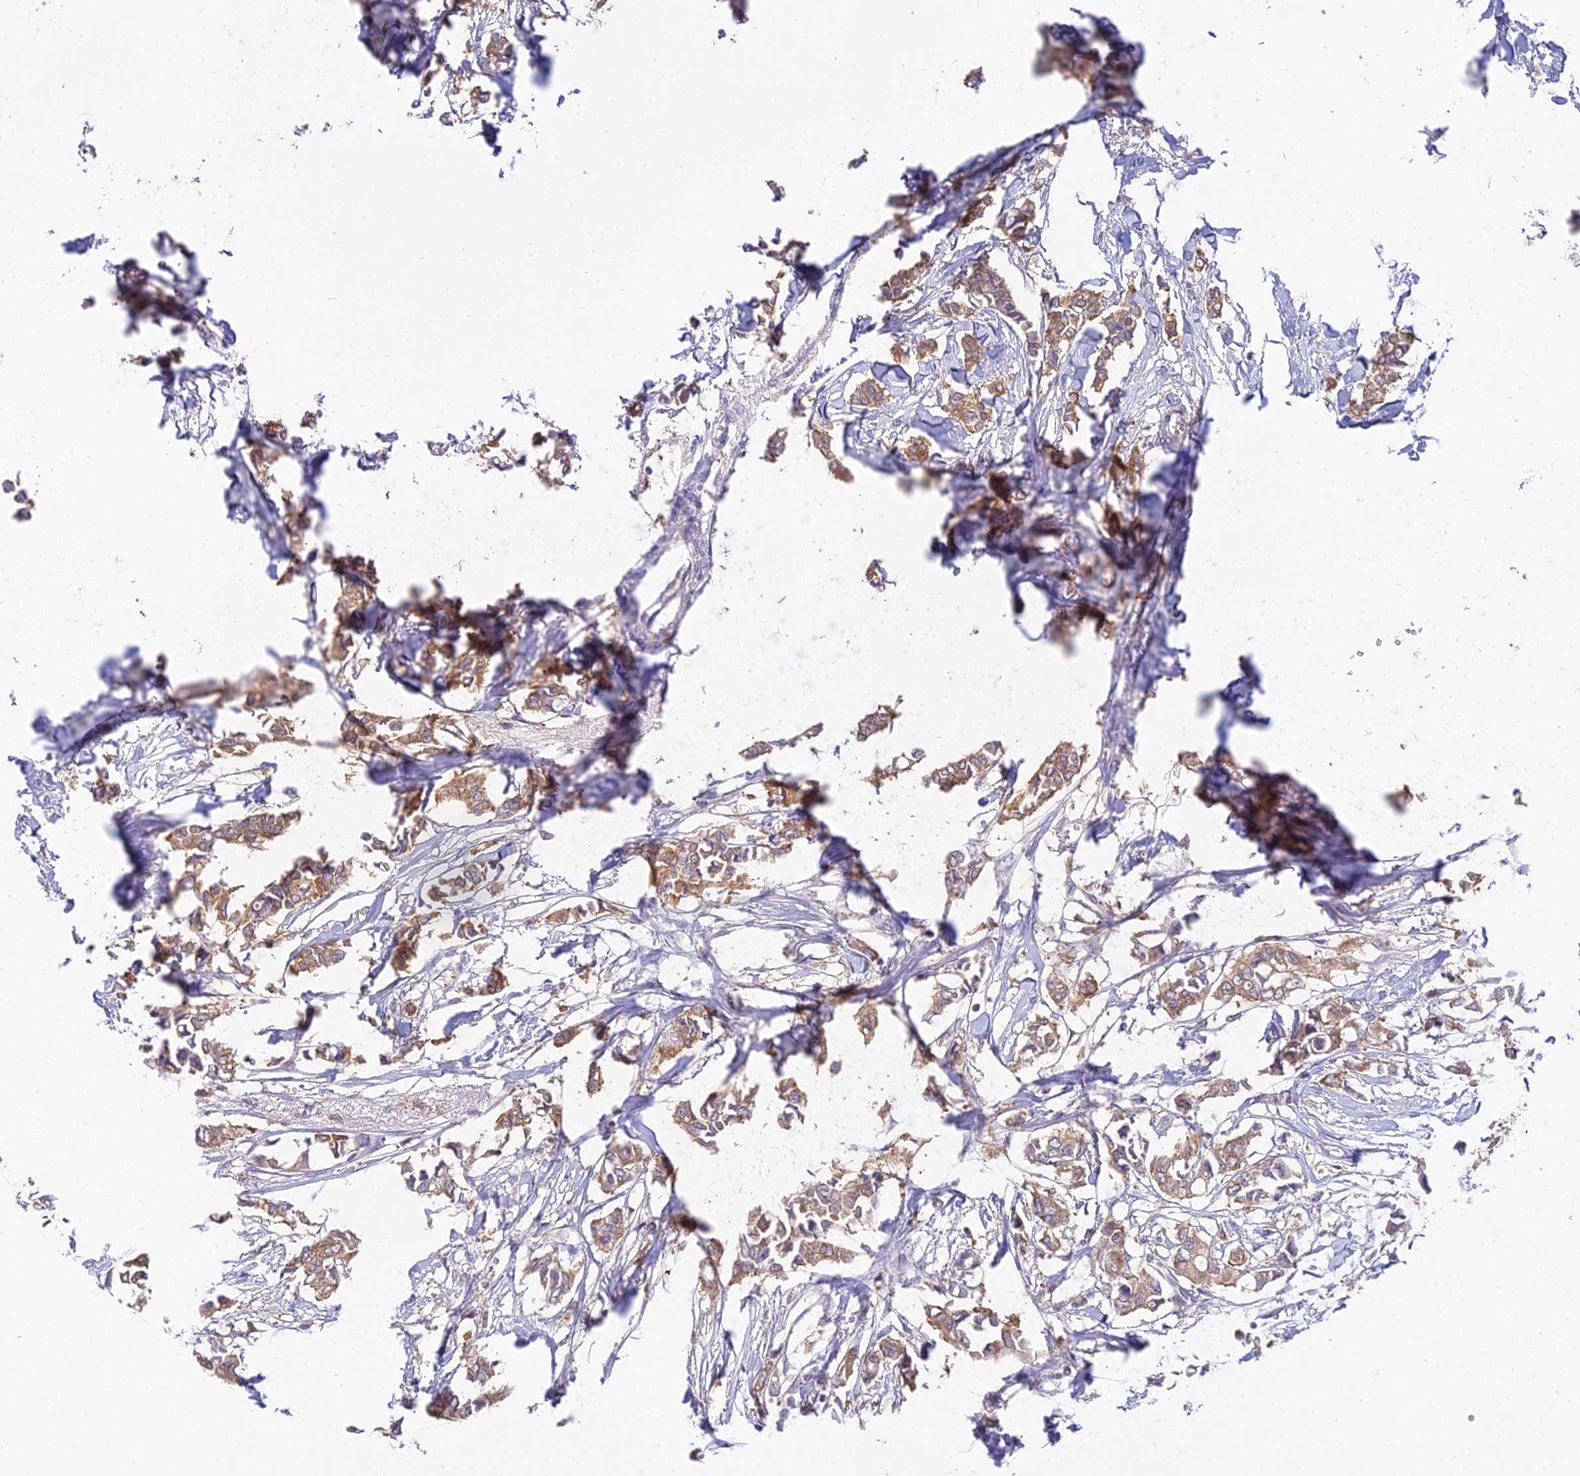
{"staining": {"intensity": "moderate", "quantity": ">75%", "location": "cytoplasmic/membranous"}, "tissue": "breast cancer", "cell_type": "Tumor cells", "image_type": "cancer", "snomed": [{"axis": "morphology", "description": "Duct carcinoma"}, {"axis": "topography", "description": "Breast"}], "caption": "Tumor cells reveal medium levels of moderate cytoplasmic/membranous expression in approximately >75% of cells in breast cancer.", "gene": "UBE2G1", "patient": {"sex": "female", "age": 41}}